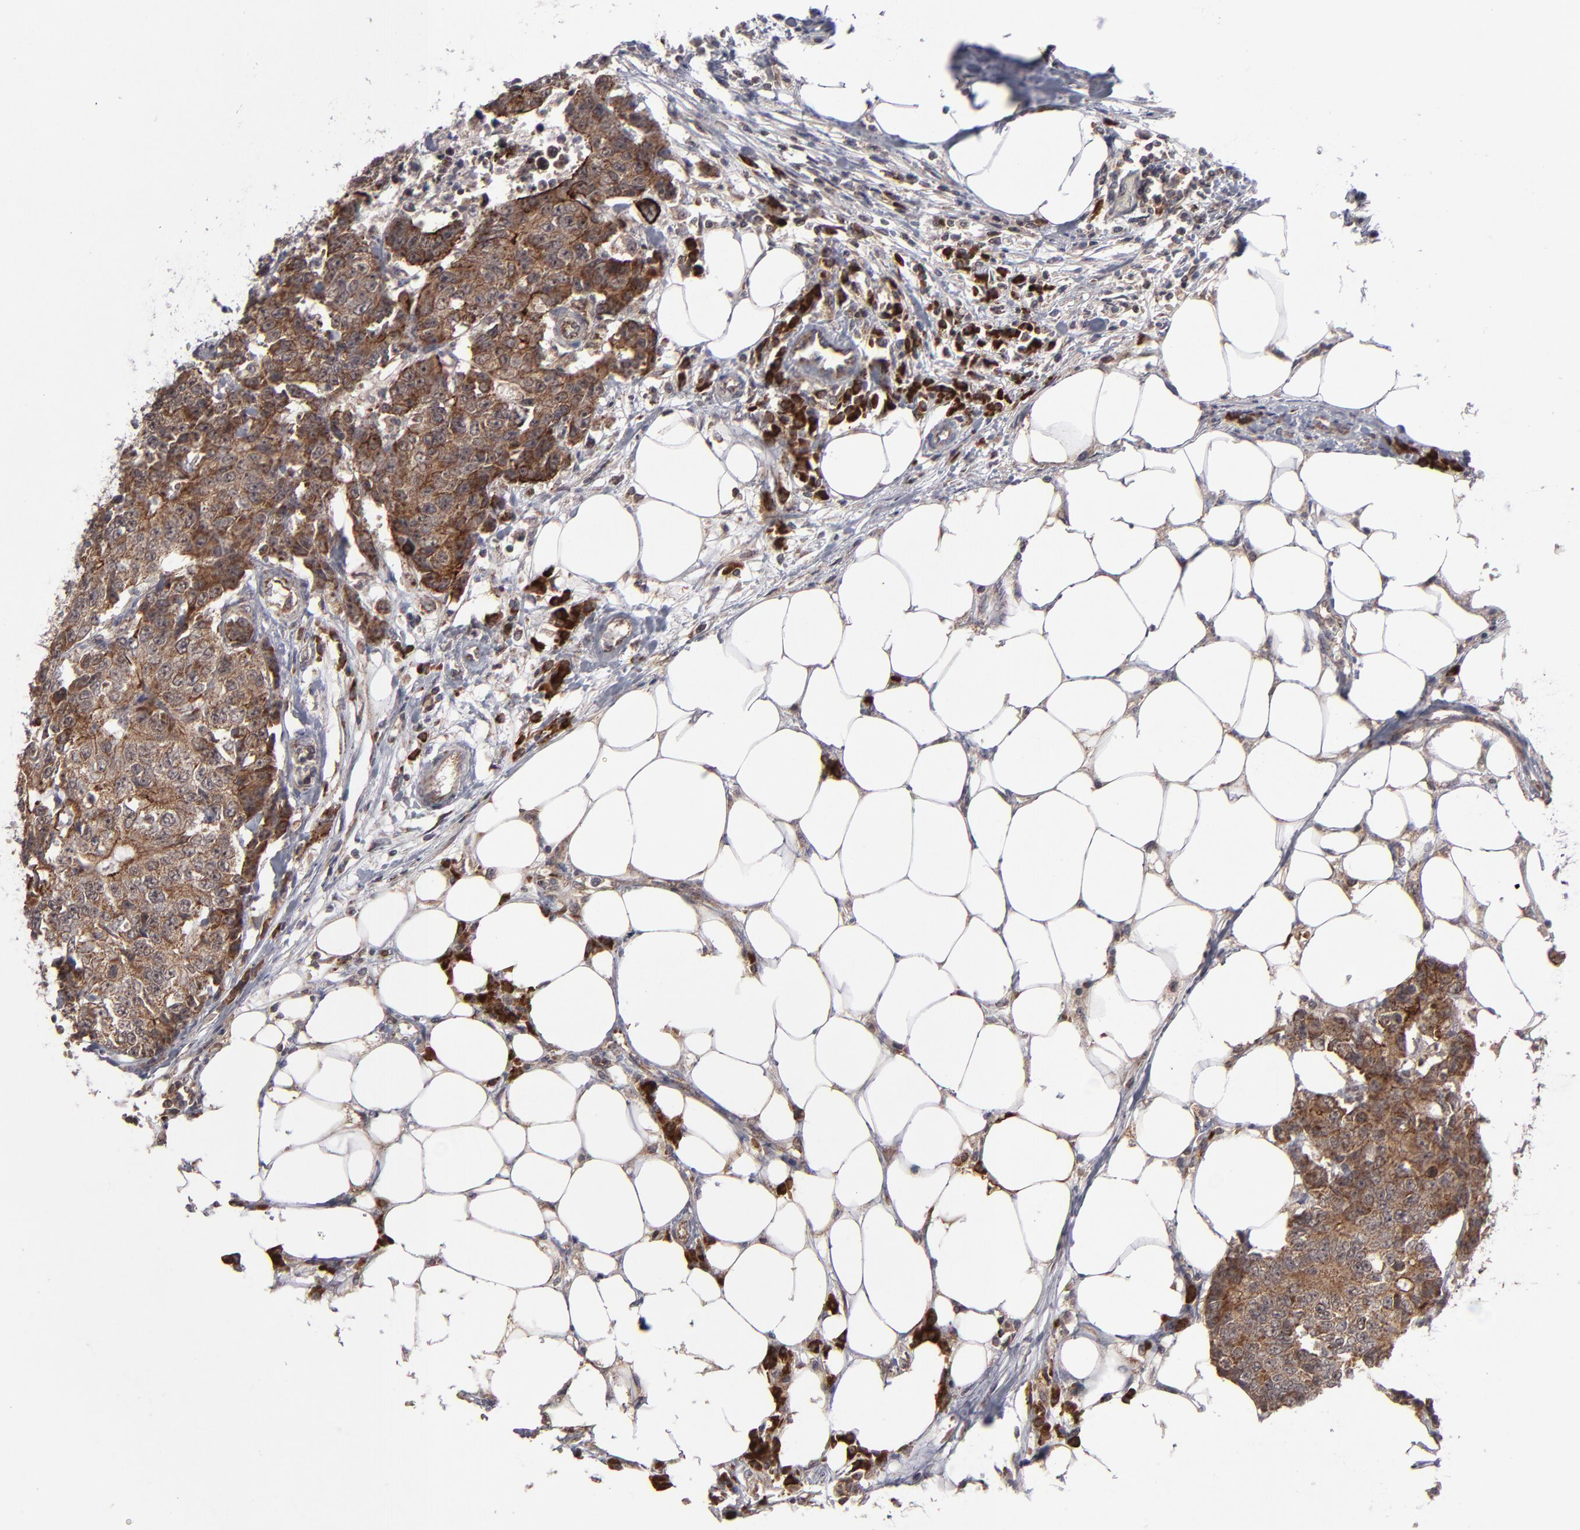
{"staining": {"intensity": "strong", "quantity": ">75%", "location": "cytoplasmic/membranous"}, "tissue": "colorectal cancer", "cell_type": "Tumor cells", "image_type": "cancer", "snomed": [{"axis": "morphology", "description": "Adenocarcinoma, NOS"}, {"axis": "topography", "description": "Colon"}], "caption": "Human colorectal cancer (adenocarcinoma) stained with a brown dye demonstrates strong cytoplasmic/membranous positive expression in about >75% of tumor cells.", "gene": "GLCCI1", "patient": {"sex": "female", "age": 86}}